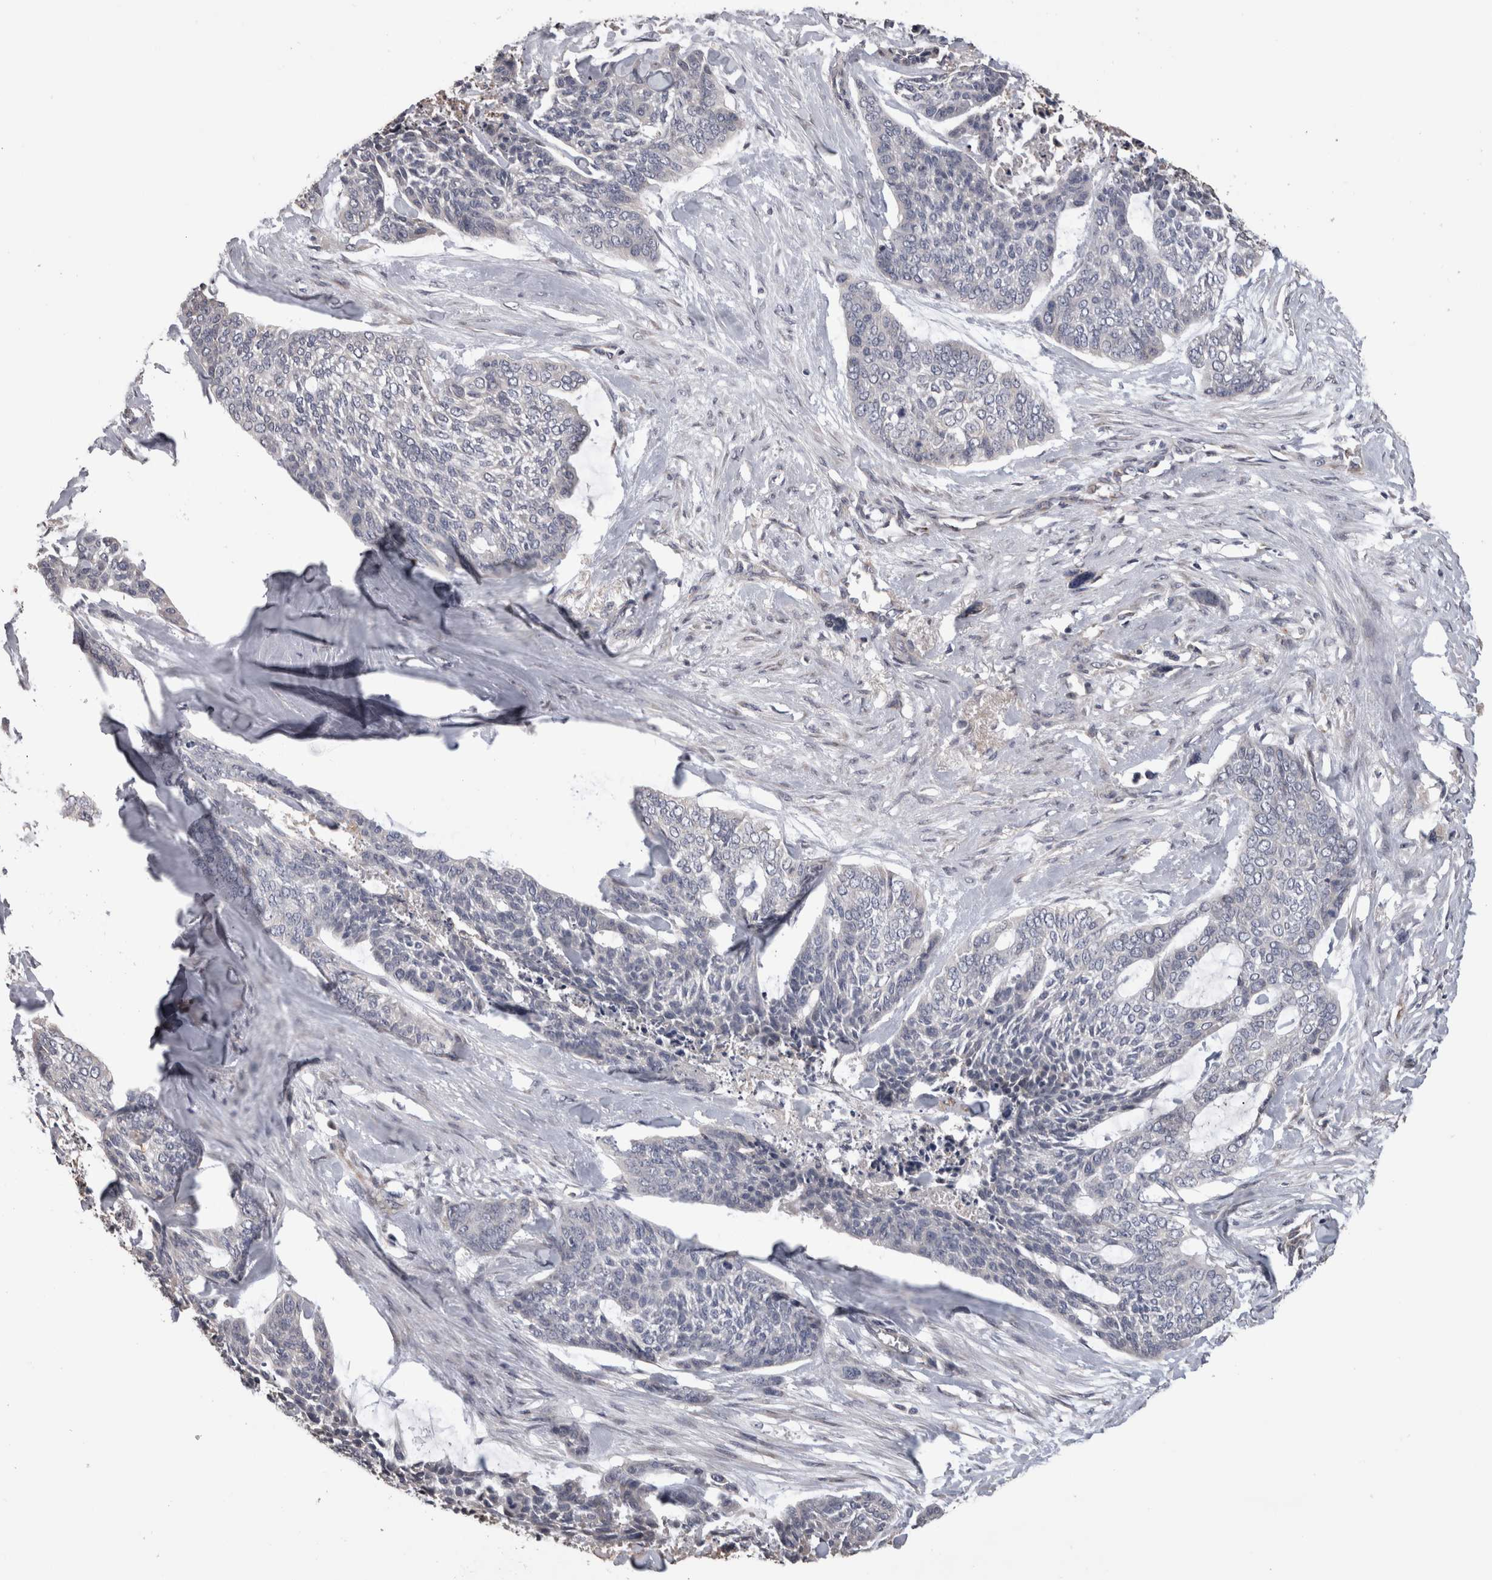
{"staining": {"intensity": "negative", "quantity": "none", "location": "none"}, "tissue": "skin cancer", "cell_type": "Tumor cells", "image_type": "cancer", "snomed": [{"axis": "morphology", "description": "Basal cell carcinoma"}, {"axis": "topography", "description": "Skin"}], "caption": "IHC image of neoplastic tissue: human skin cancer stained with DAB displays no significant protein expression in tumor cells. The staining was performed using DAB (3,3'-diaminobenzidine) to visualize the protein expression in brown, while the nuclei were stained in blue with hematoxylin (Magnification: 20x).", "gene": "STC1", "patient": {"sex": "female", "age": 64}}